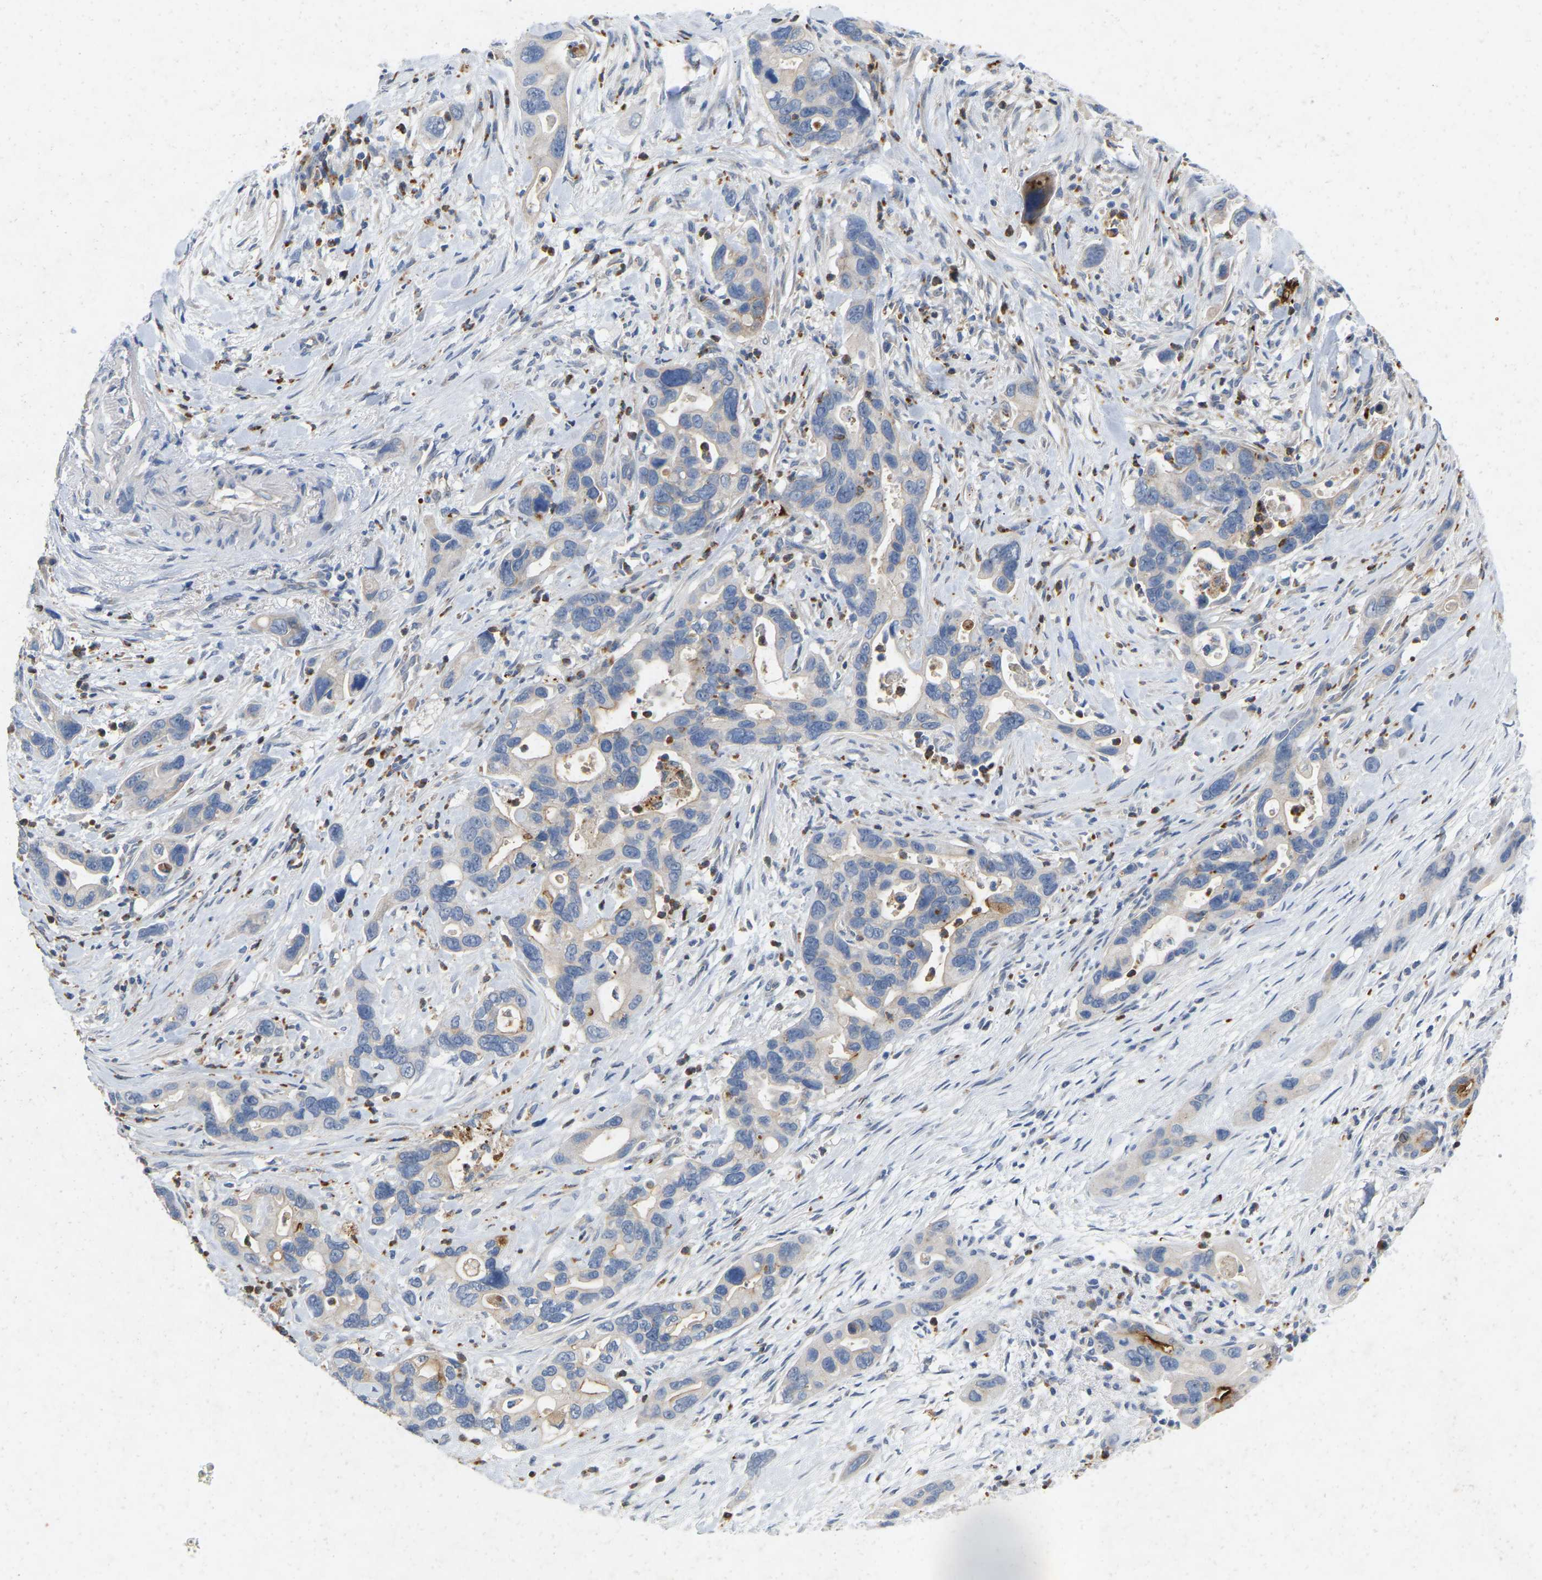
{"staining": {"intensity": "negative", "quantity": "none", "location": "none"}, "tissue": "pancreatic cancer", "cell_type": "Tumor cells", "image_type": "cancer", "snomed": [{"axis": "morphology", "description": "Adenocarcinoma, NOS"}, {"axis": "topography", "description": "Pancreas"}], "caption": "Human pancreatic cancer stained for a protein using IHC shows no positivity in tumor cells.", "gene": "RHEB", "patient": {"sex": "female", "age": 70}}